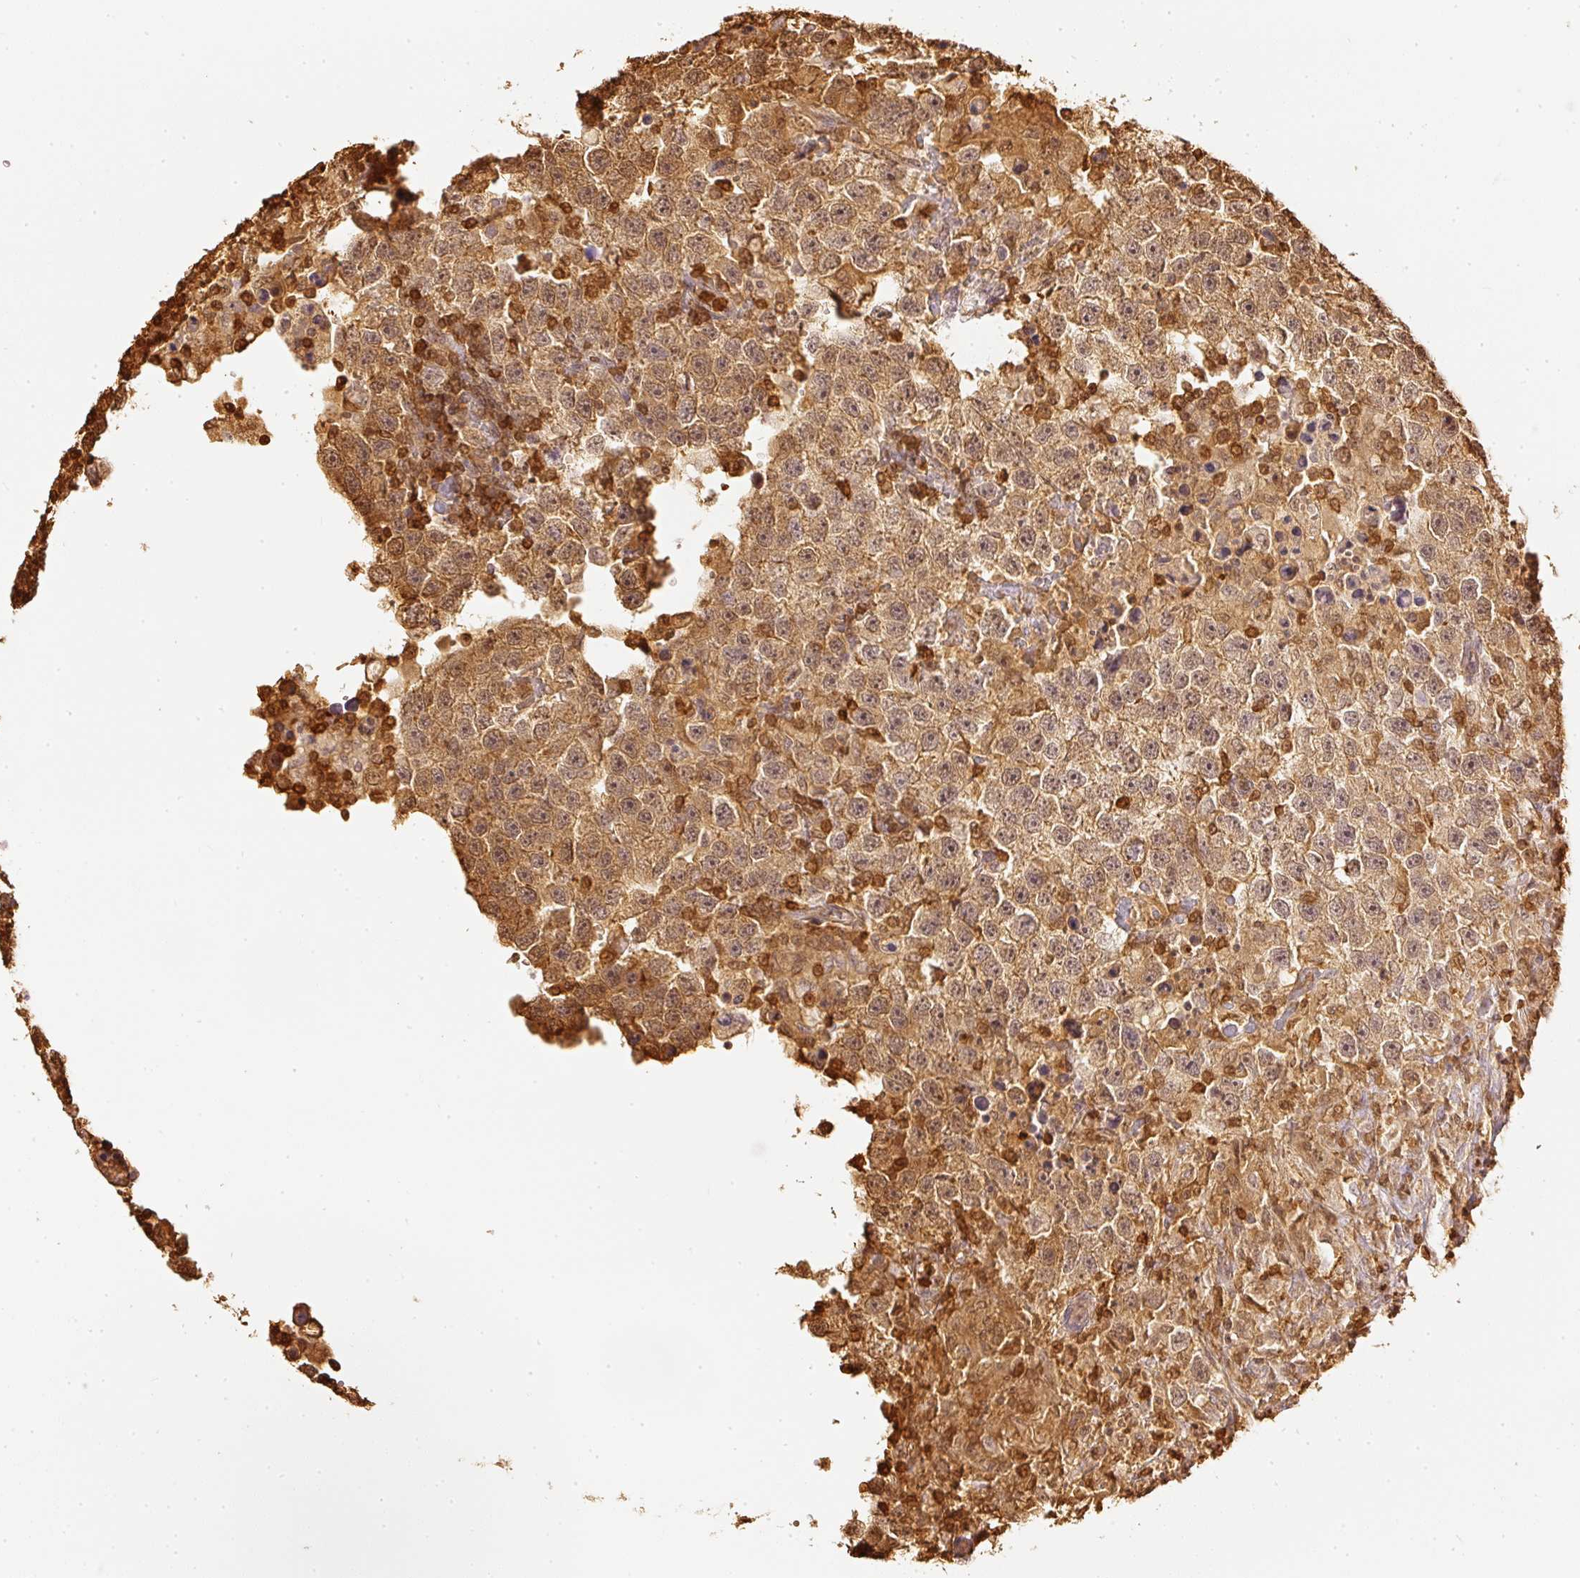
{"staining": {"intensity": "moderate", "quantity": ">75%", "location": "cytoplasmic/membranous"}, "tissue": "testis cancer", "cell_type": "Tumor cells", "image_type": "cancer", "snomed": [{"axis": "morphology", "description": "Carcinoma, Embryonal, NOS"}, {"axis": "topography", "description": "Testis"}], "caption": "Immunohistochemical staining of testis cancer displays moderate cytoplasmic/membranous protein staining in approximately >75% of tumor cells. (IHC, brightfield microscopy, high magnification).", "gene": "PFN1", "patient": {"sex": "male", "age": 83}}